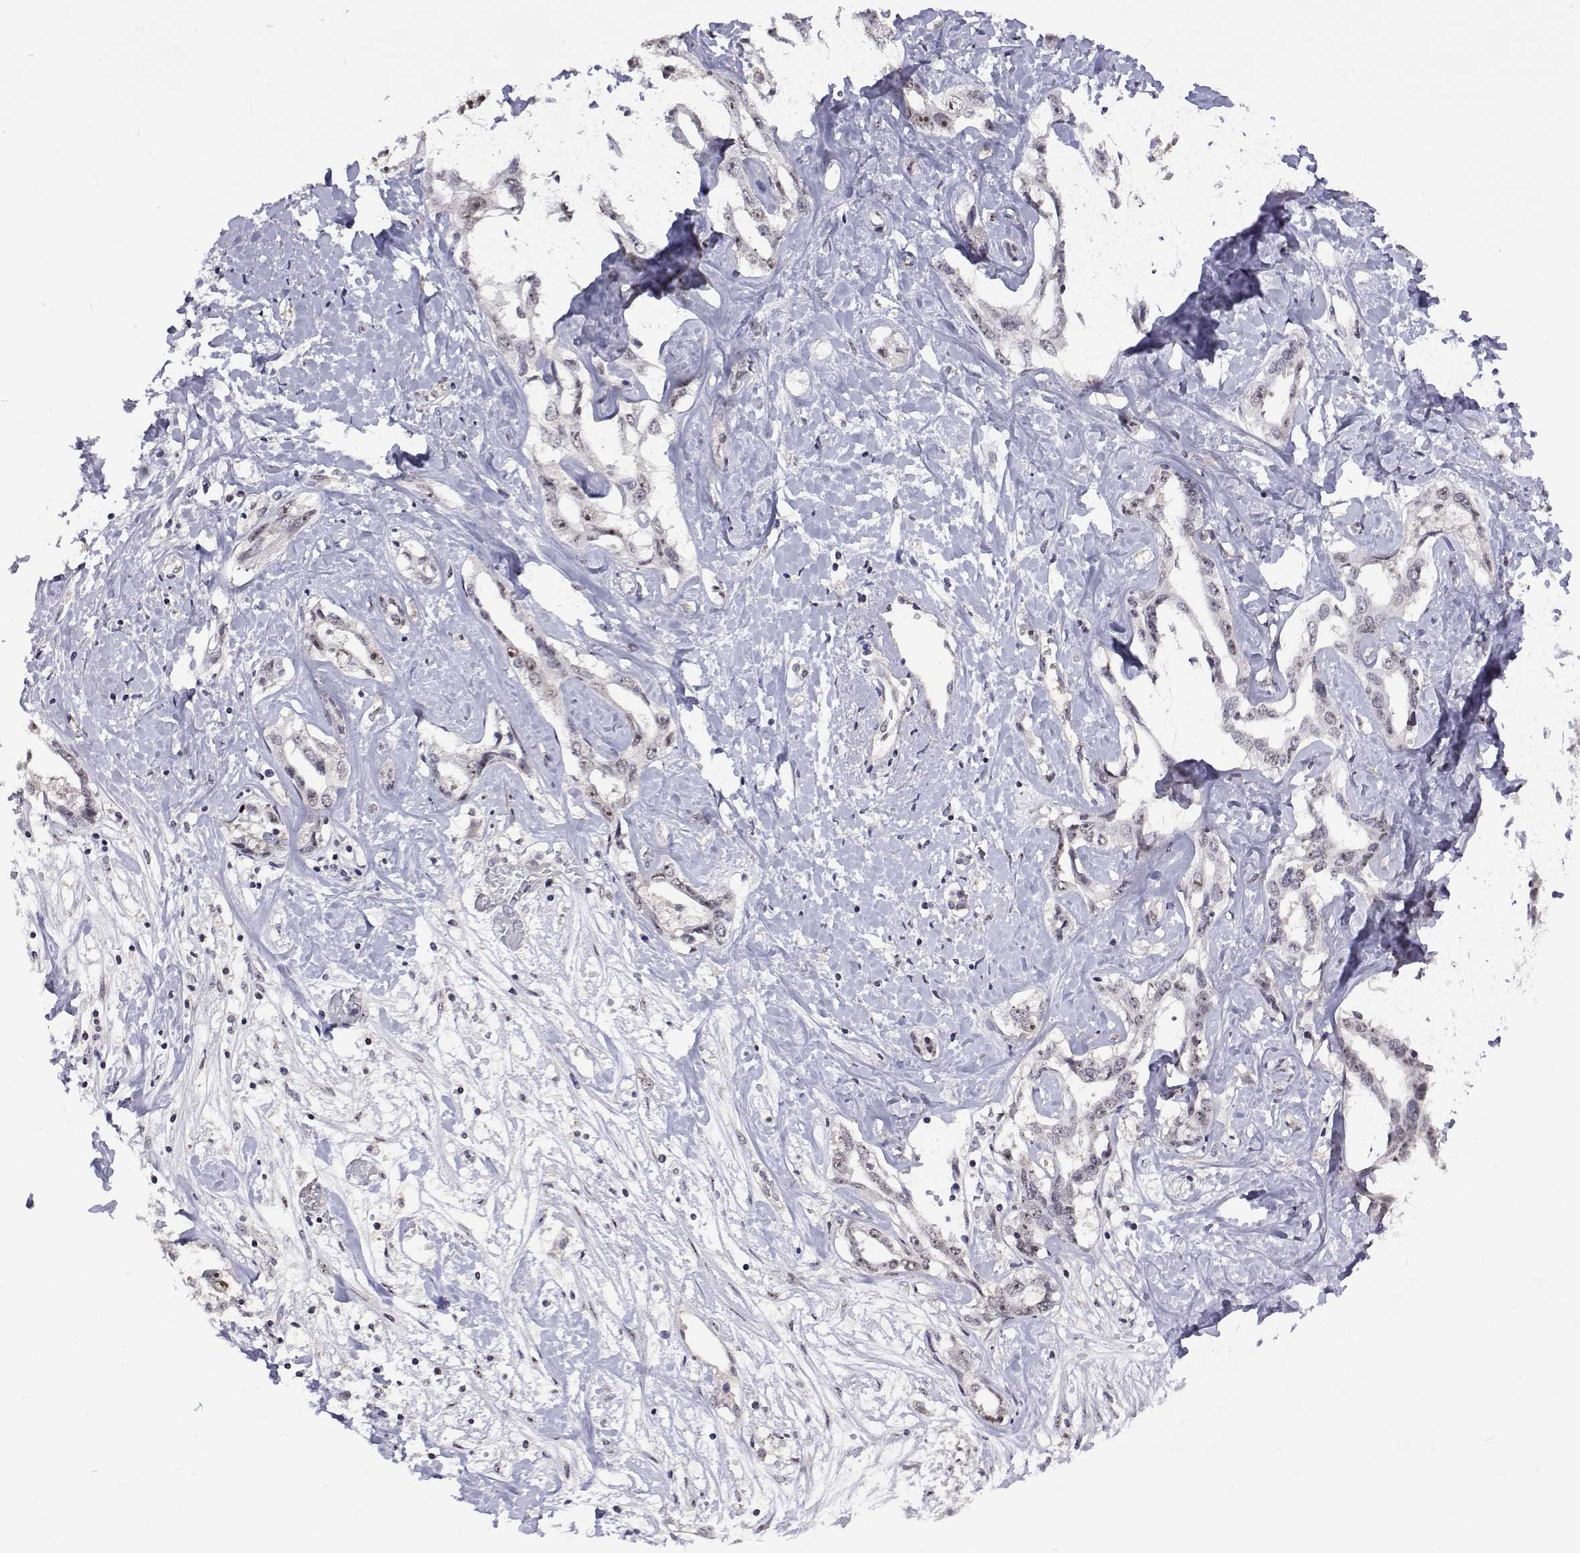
{"staining": {"intensity": "weak", "quantity": "<25%", "location": "nuclear"}, "tissue": "liver cancer", "cell_type": "Tumor cells", "image_type": "cancer", "snomed": [{"axis": "morphology", "description": "Cholangiocarcinoma"}, {"axis": "topography", "description": "Liver"}], "caption": "Photomicrograph shows no protein staining in tumor cells of liver cancer (cholangiocarcinoma) tissue.", "gene": "NHP2", "patient": {"sex": "male", "age": 59}}